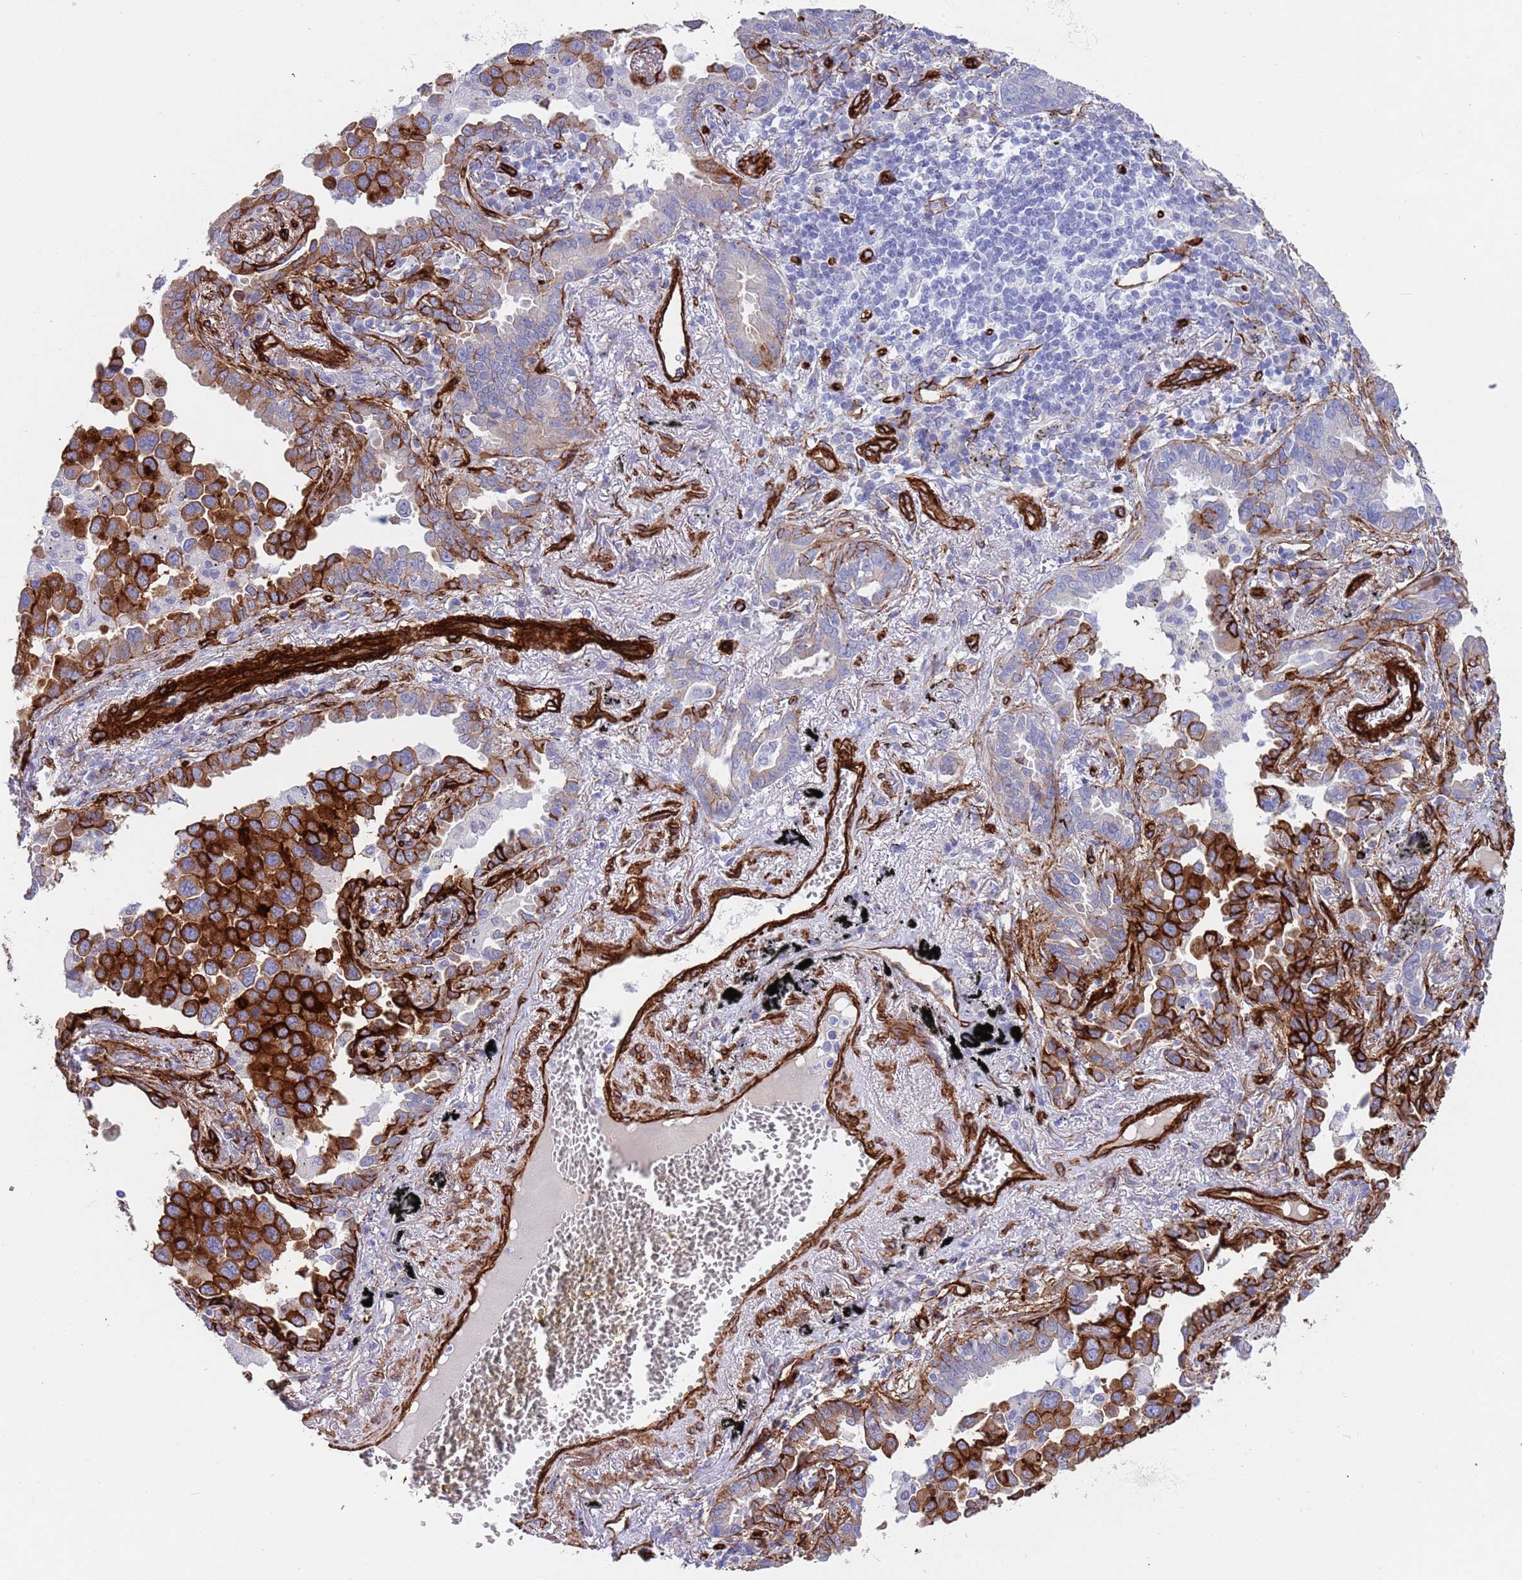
{"staining": {"intensity": "strong", "quantity": "25%-75%", "location": "cytoplasmic/membranous"}, "tissue": "lung cancer", "cell_type": "Tumor cells", "image_type": "cancer", "snomed": [{"axis": "morphology", "description": "Adenocarcinoma, NOS"}, {"axis": "topography", "description": "Lung"}], "caption": "The micrograph displays staining of lung cancer (adenocarcinoma), revealing strong cytoplasmic/membranous protein staining (brown color) within tumor cells.", "gene": "CAV2", "patient": {"sex": "male", "age": 67}}